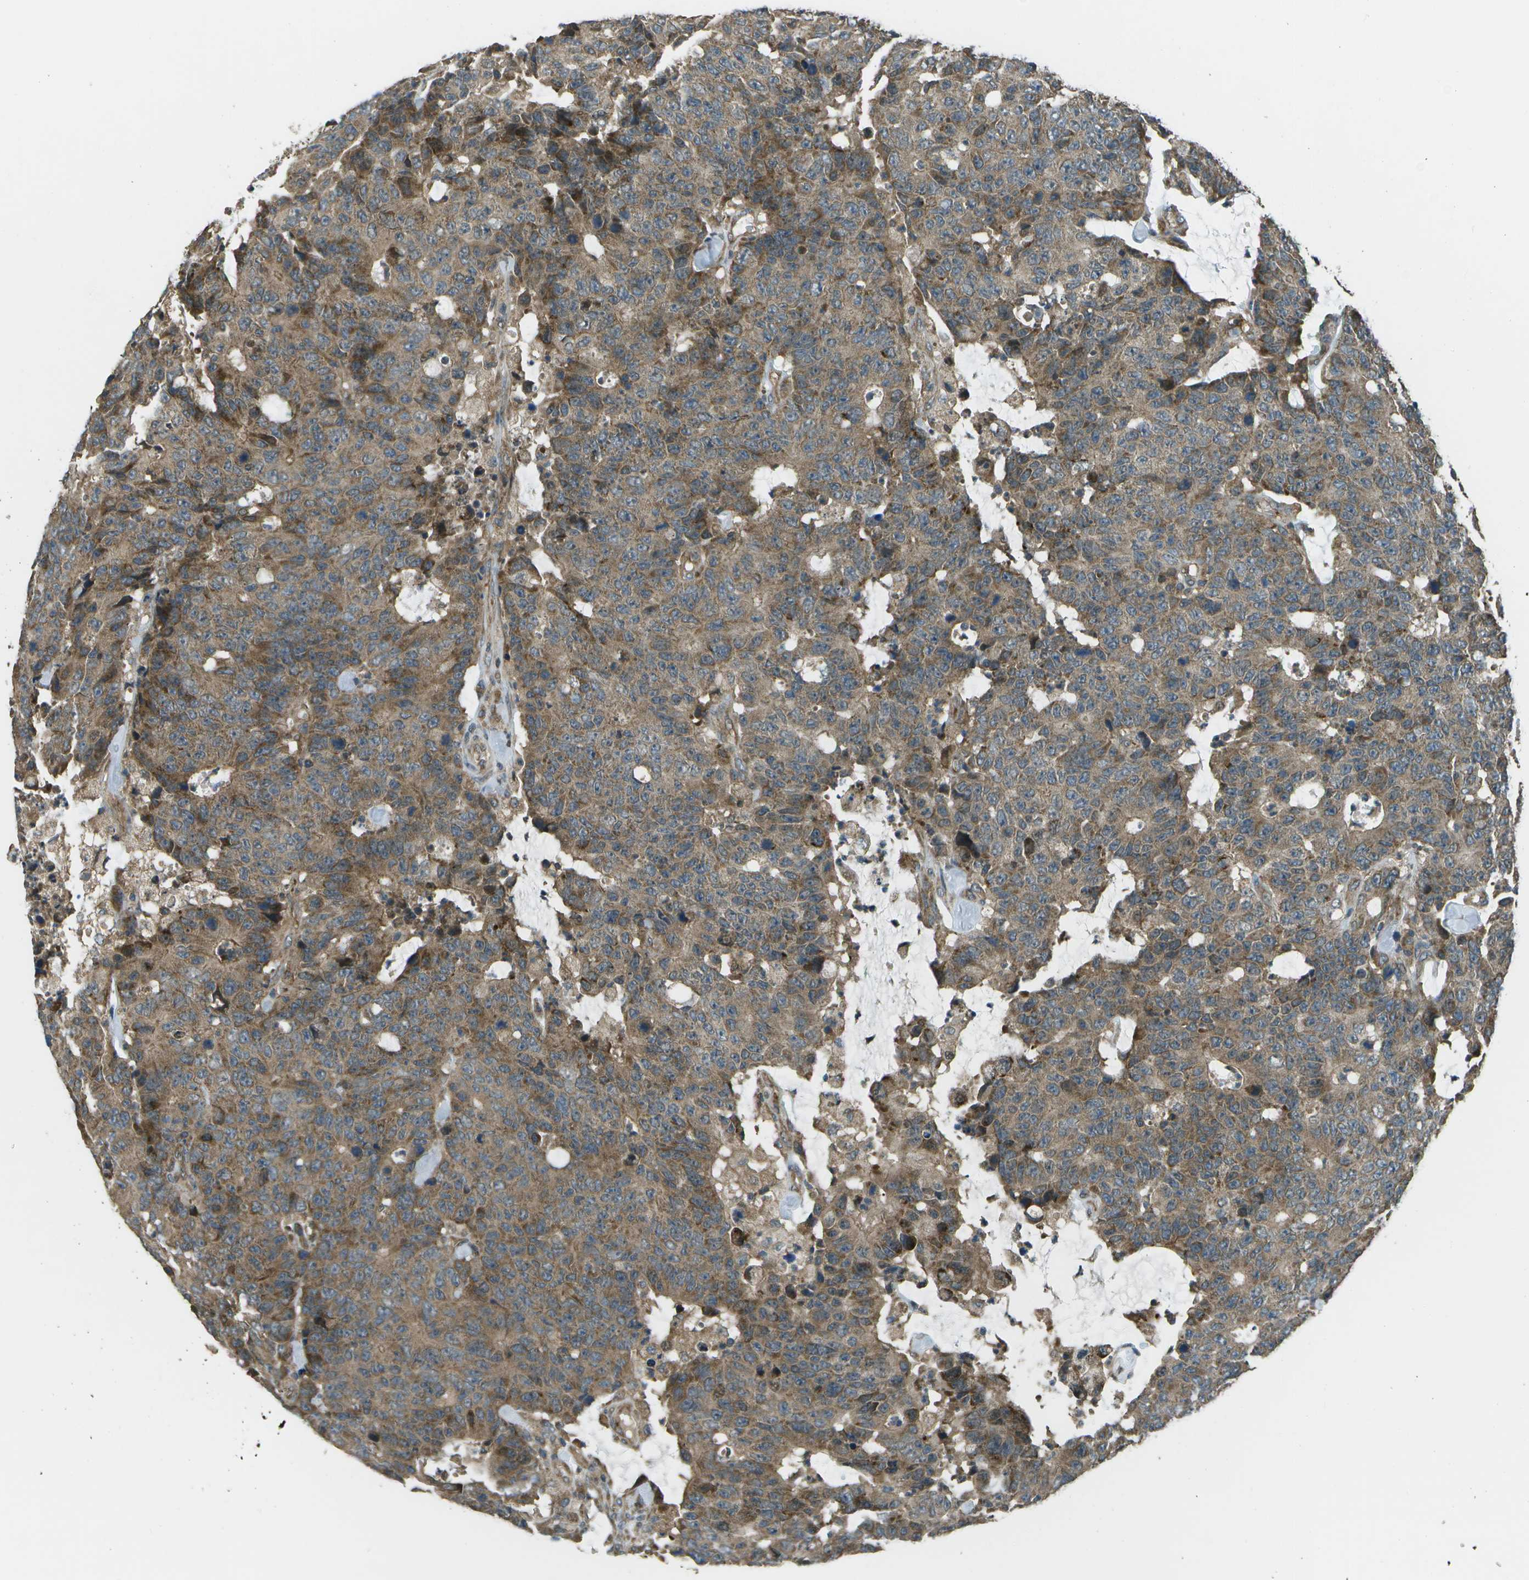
{"staining": {"intensity": "moderate", "quantity": ">75%", "location": "cytoplasmic/membranous"}, "tissue": "colorectal cancer", "cell_type": "Tumor cells", "image_type": "cancer", "snomed": [{"axis": "morphology", "description": "Adenocarcinoma, NOS"}, {"axis": "topography", "description": "Colon"}], "caption": "Human colorectal cancer (adenocarcinoma) stained for a protein (brown) displays moderate cytoplasmic/membranous positive staining in approximately >75% of tumor cells.", "gene": "PLPBP", "patient": {"sex": "female", "age": 86}}